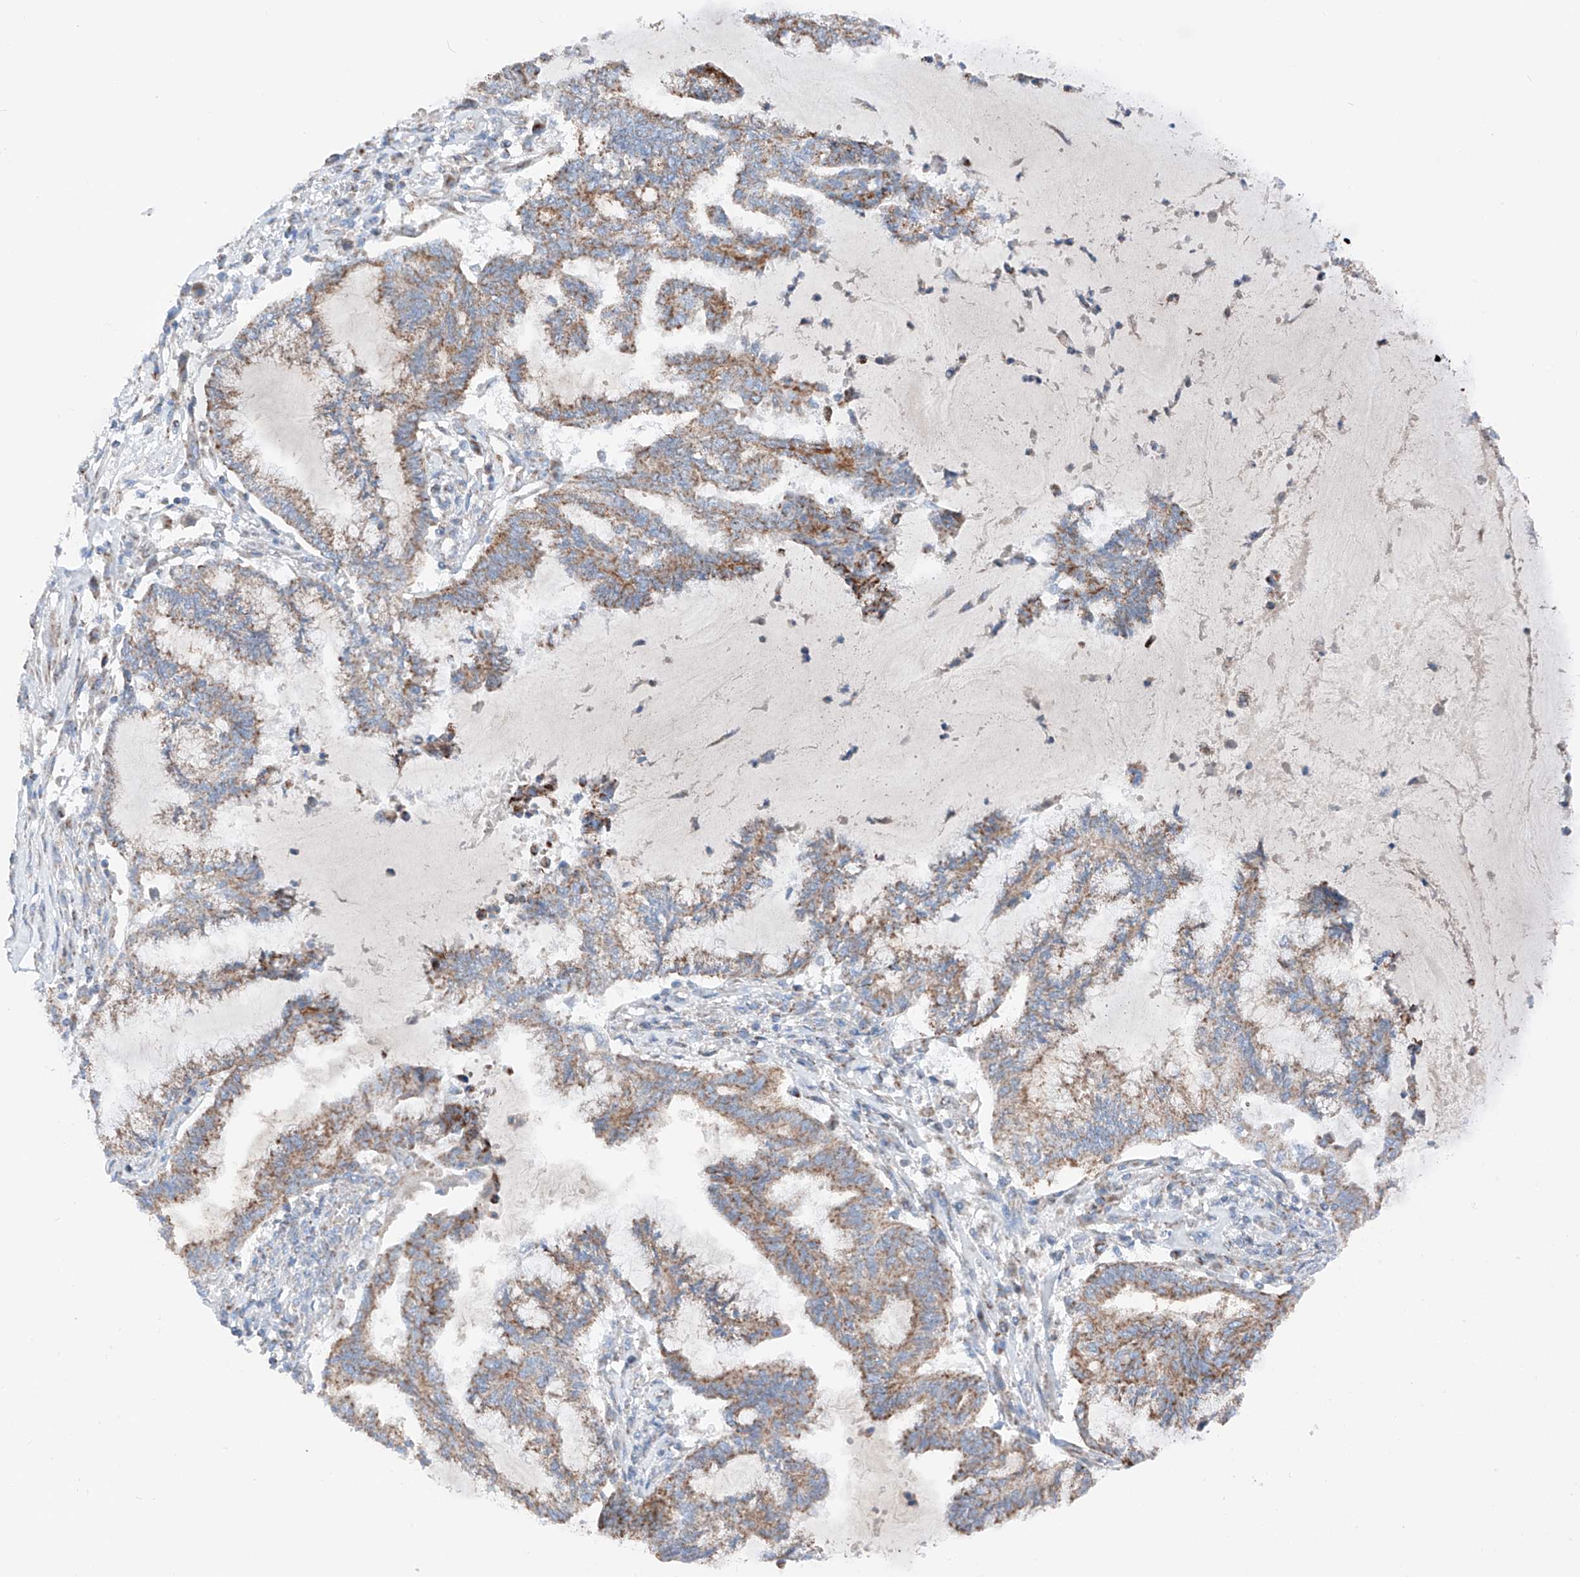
{"staining": {"intensity": "moderate", "quantity": "25%-75%", "location": "cytoplasmic/membranous"}, "tissue": "endometrial cancer", "cell_type": "Tumor cells", "image_type": "cancer", "snomed": [{"axis": "morphology", "description": "Adenocarcinoma, NOS"}, {"axis": "topography", "description": "Endometrium"}], "caption": "Immunohistochemical staining of adenocarcinoma (endometrial) shows moderate cytoplasmic/membranous protein expression in about 25%-75% of tumor cells. The staining is performed using DAB brown chromogen to label protein expression. The nuclei are counter-stained blue using hematoxylin.", "gene": "MRAP", "patient": {"sex": "female", "age": 86}}